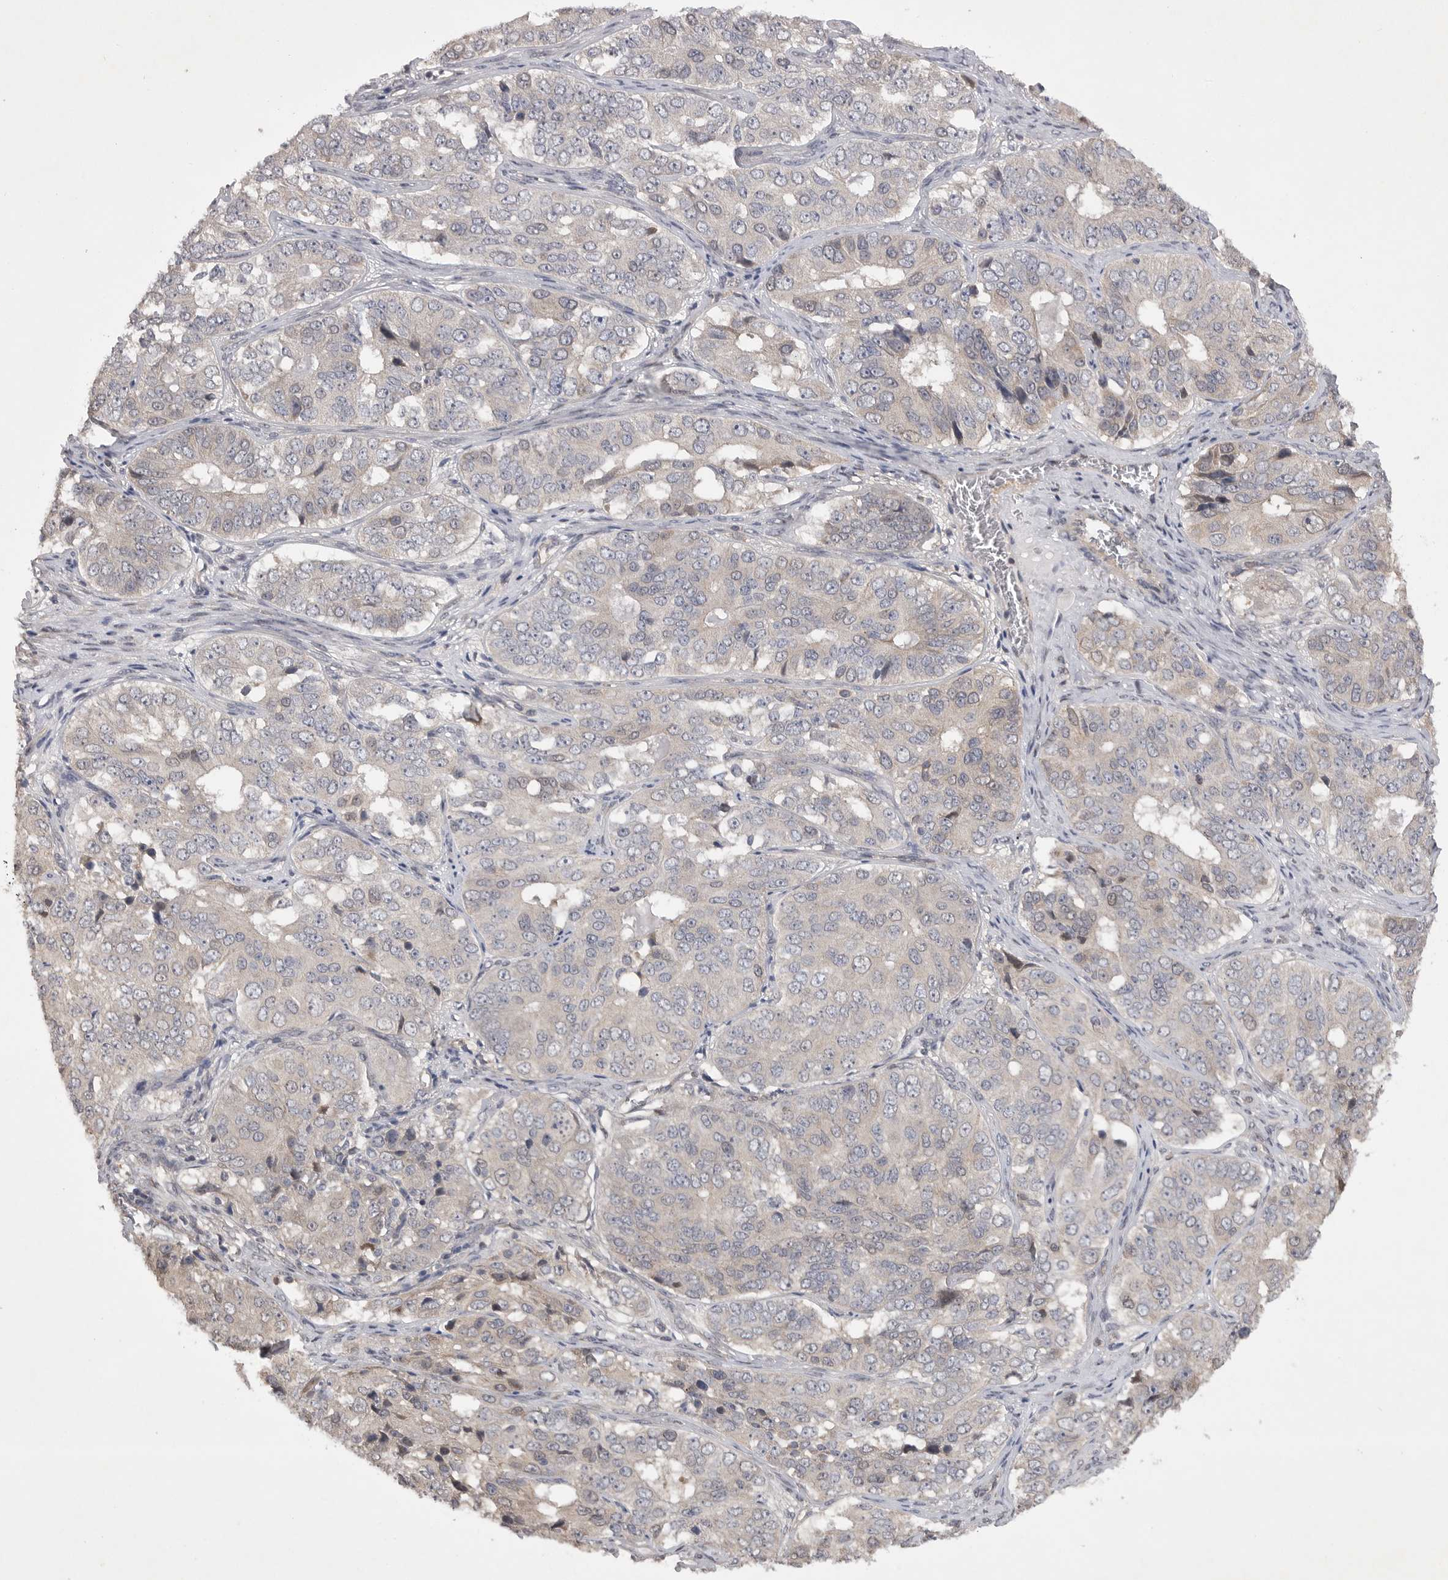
{"staining": {"intensity": "negative", "quantity": "none", "location": "none"}, "tissue": "ovarian cancer", "cell_type": "Tumor cells", "image_type": "cancer", "snomed": [{"axis": "morphology", "description": "Carcinoma, endometroid"}, {"axis": "topography", "description": "Ovary"}], "caption": "Immunohistochemical staining of ovarian cancer (endometroid carcinoma) displays no significant expression in tumor cells.", "gene": "EDEM3", "patient": {"sex": "female", "age": 51}}